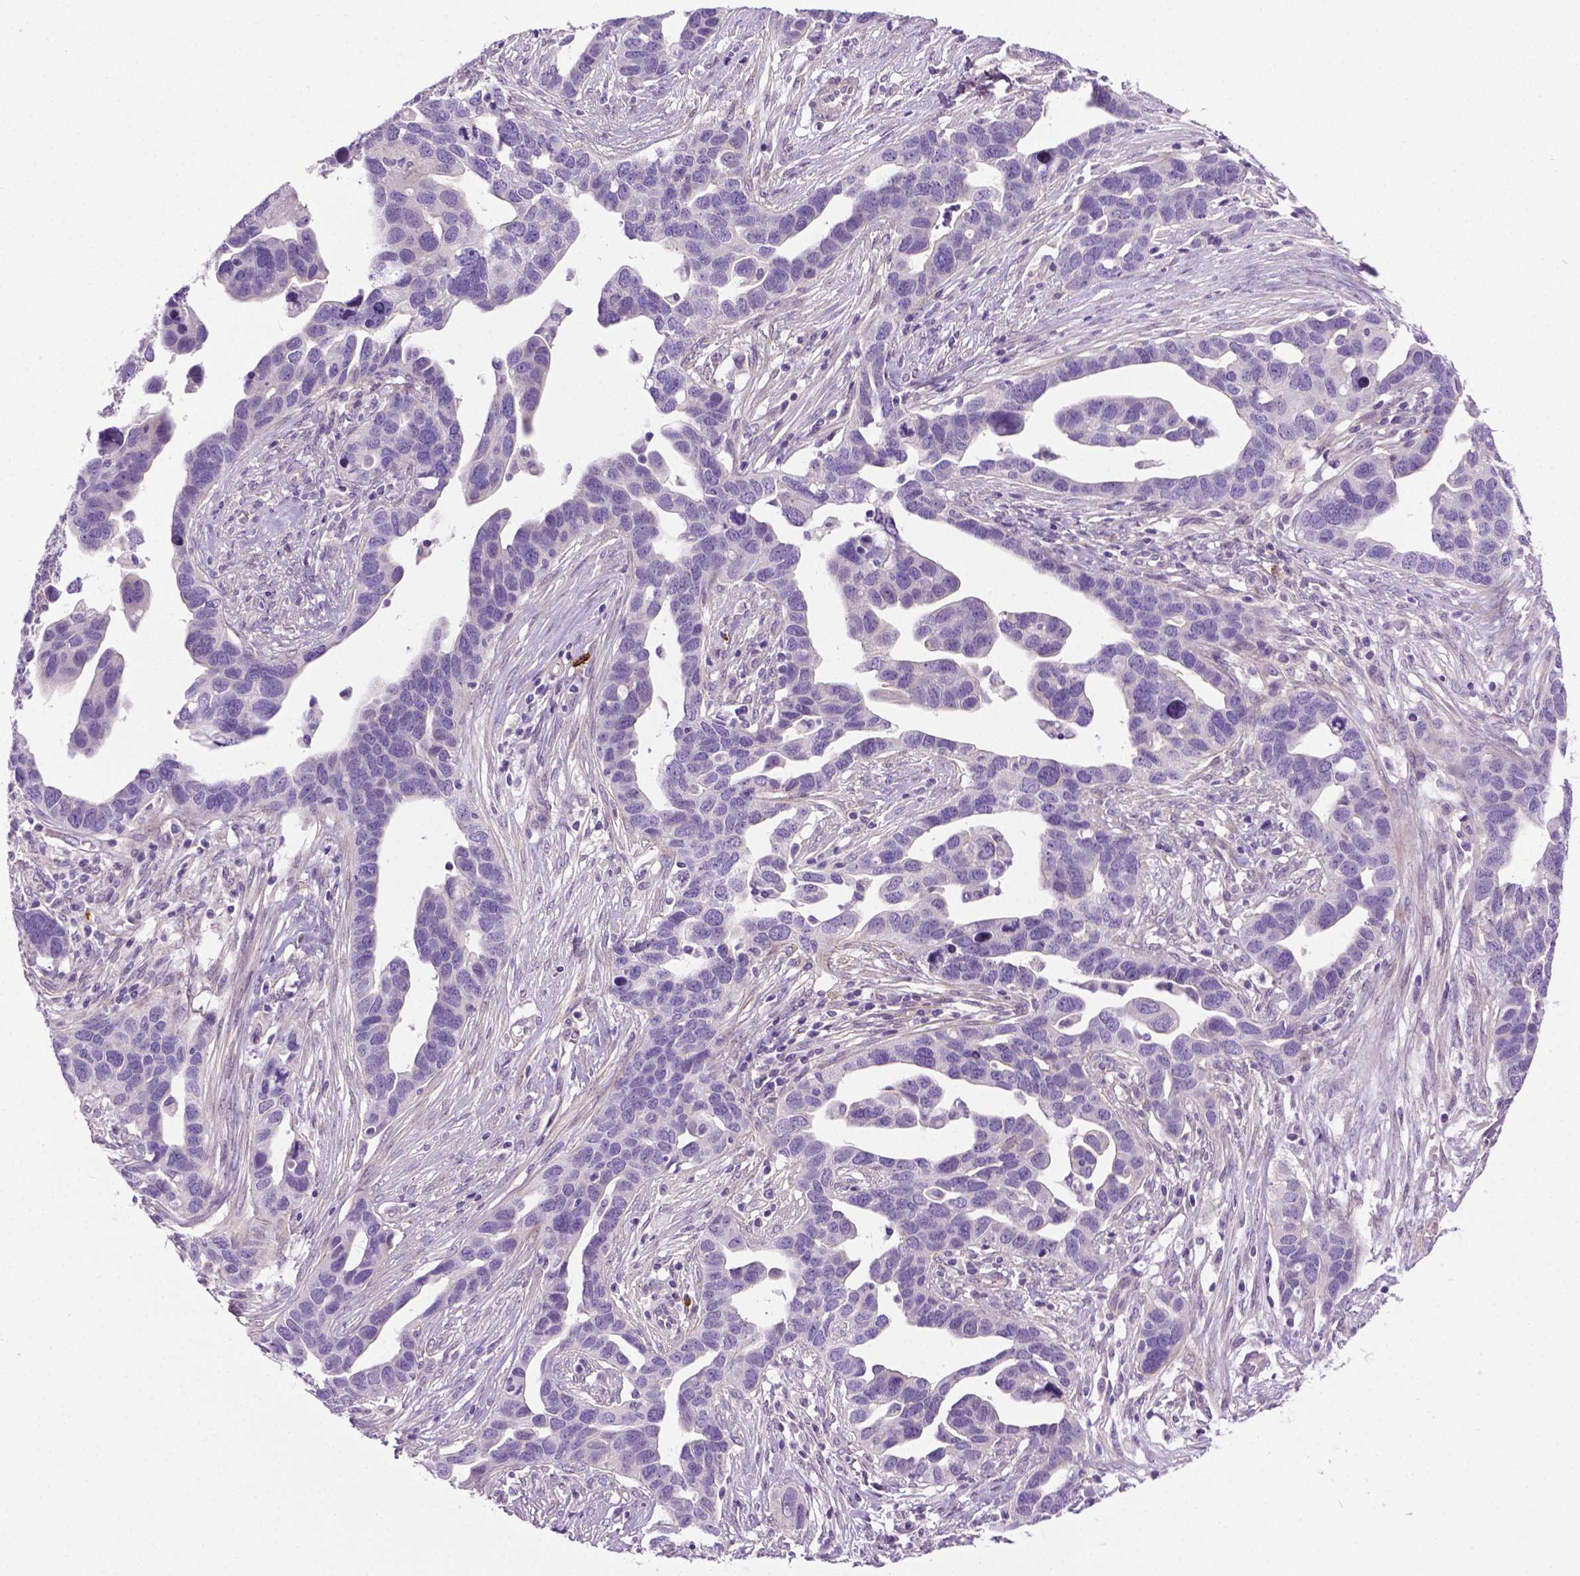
{"staining": {"intensity": "negative", "quantity": "none", "location": "none"}, "tissue": "ovarian cancer", "cell_type": "Tumor cells", "image_type": "cancer", "snomed": [{"axis": "morphology", "description": "Cystadenocarcinoma, serous, NOS"}, {"axis": "topography", "description": "Ovary"}], "caption": "Ovarian serous cystadenocarcinoma stained for a protein using immunohistochemistry shows no positivity tumor cells.", "gene": "SPECC1L", "patient": {"sex": "female", "age": 54}}